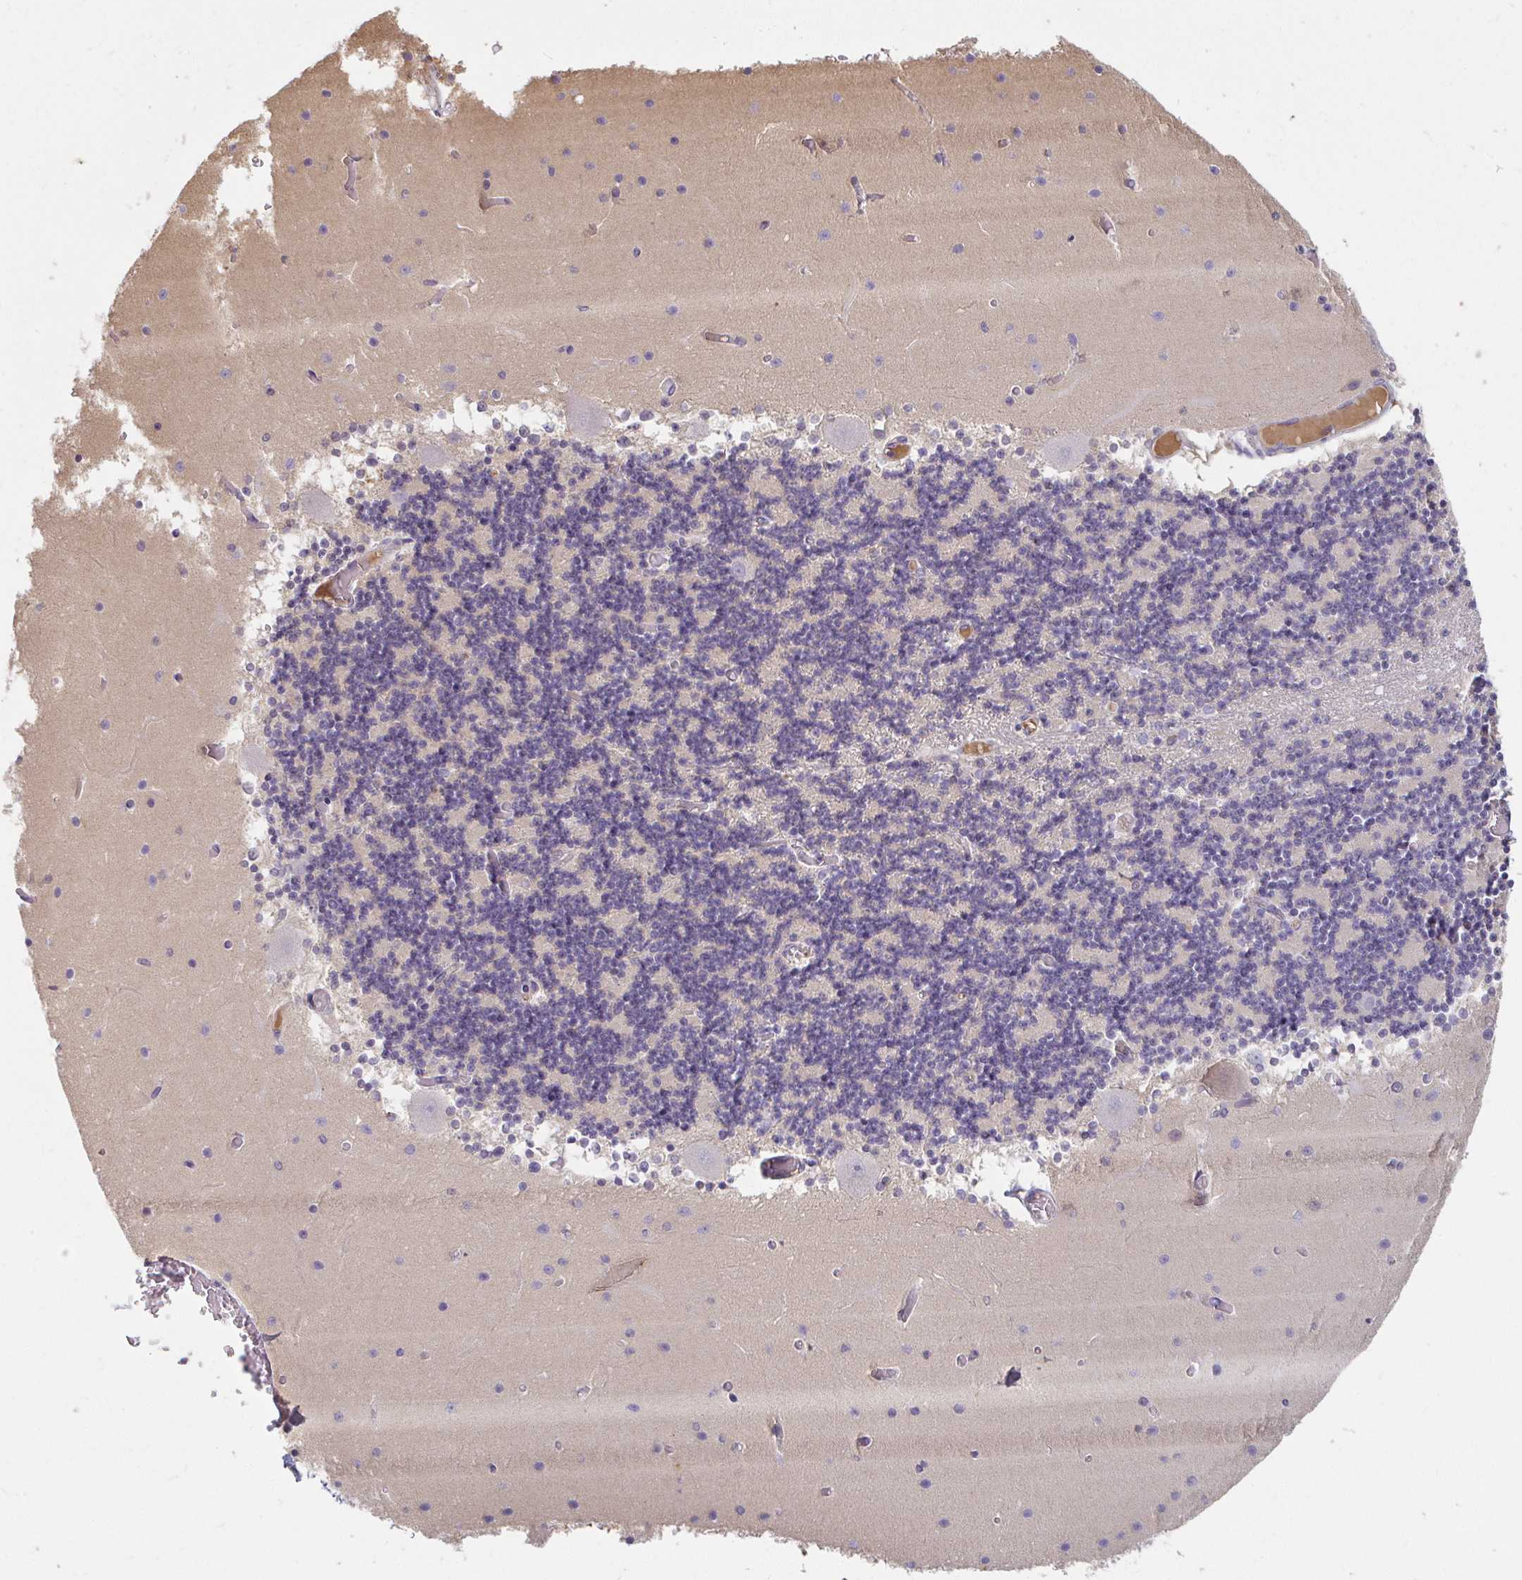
{"staining": {"intensity": "negative", "quantity": "none", "location": "none"}, "tissue": "cerebellum", "cell_type": "Cells in granular layer", "image_type": "normal", "snomed": [{"axis": "morphology", "description": "Normal tissue, NOS"}, {"axis": "topography", "description": "Cerebellum"}], "caption": "IHC micrograph of normal human cerebellum stained for a protein (brown), which exhibits no positivity in cells in granular layer.", "gene": "LOXL4", "patient": {"sex": "female", "age": 28}}